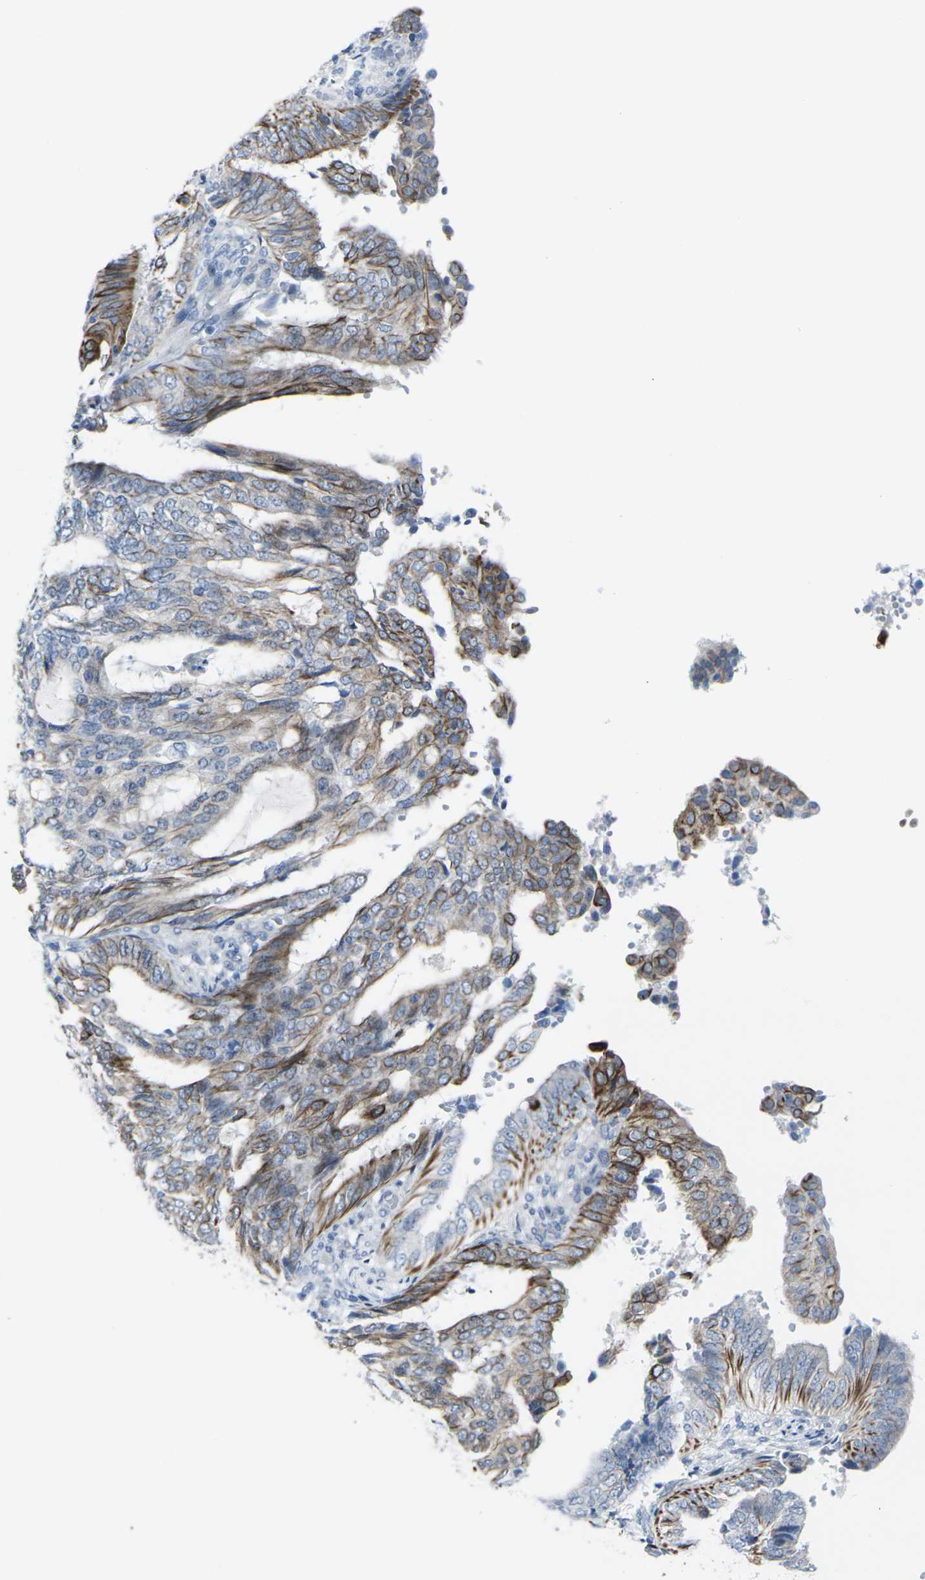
{"staining": {"intensity": "strong", "quantity": "<25%", "location": "cytoplasmic/membranous"}, "tissue": "endometrial cancer", "cell_type": "Tumor cells", "image_type": "cancer", "snomed": [{"axis": "morphology", "description": "Adenocarcinoma, NOS"}, {"axis": "topography", "description": "Endometrium"}], "caption": "An image of endometrial cancer (adenocarcinoma) stained for a protein displays strong cytoplasmic/membranous brown staining in tumor cells.", "gene": "ANKRD46", "patient": {"sex": "female", "age": 58}}